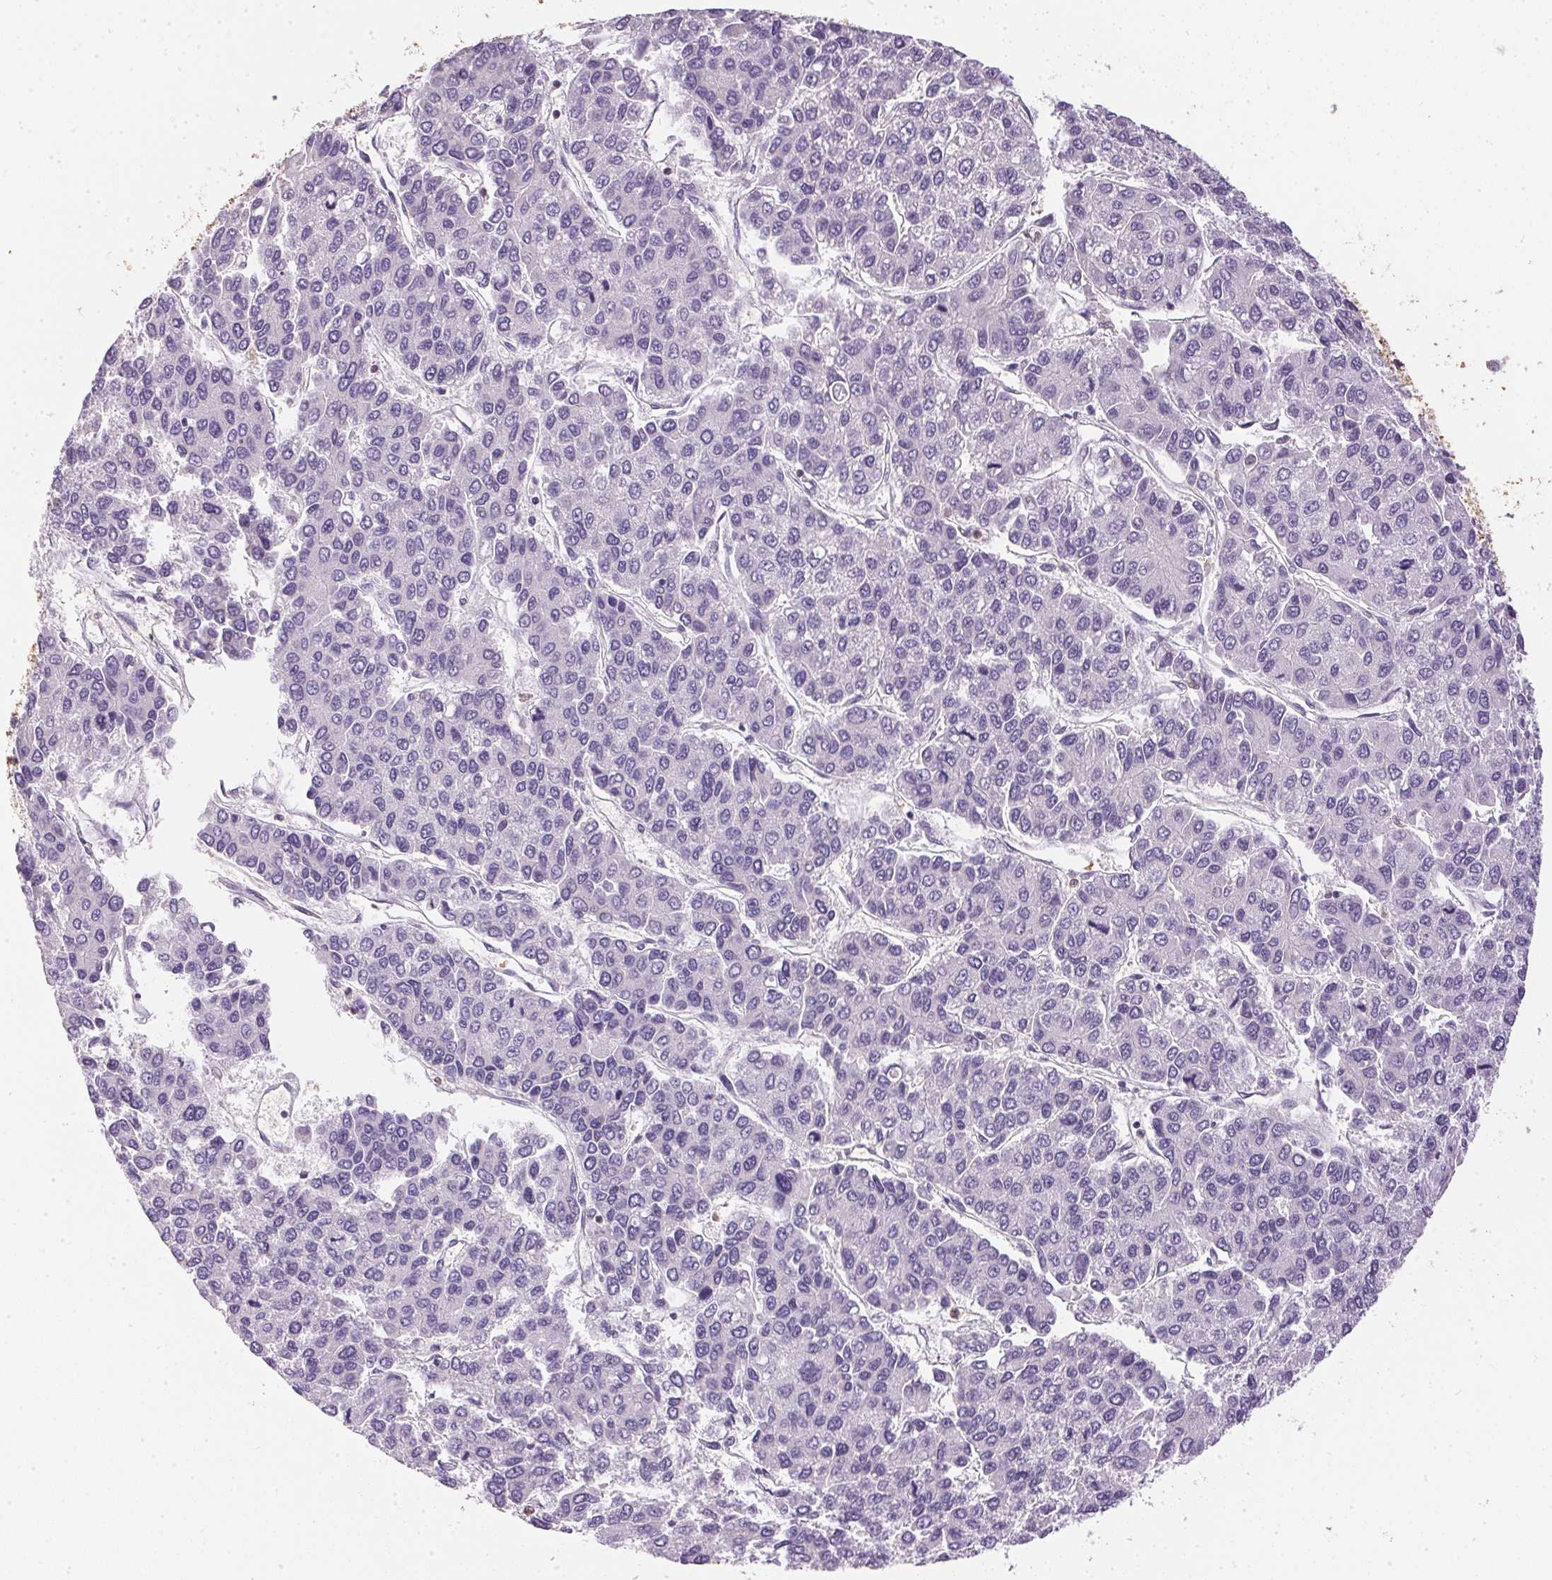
{"staining": {"intensity": "negative", "quantity": "none", "location": "none"}, "tissue": "liver cancer", "cell_type": "Tumor cells", "image_type": "cancer", "snomed": [{"axis": "morphology", "description": "Carcinoma, Hepatocellular, NOS"}, {"axis": "topography", "description": "Liver"}], "caption": "Immunohistochemical staining of liver cancer shows no significant expression in tumor cells.", "gene": "S100A3", "patient": {"sex": "female", "age": 66}}